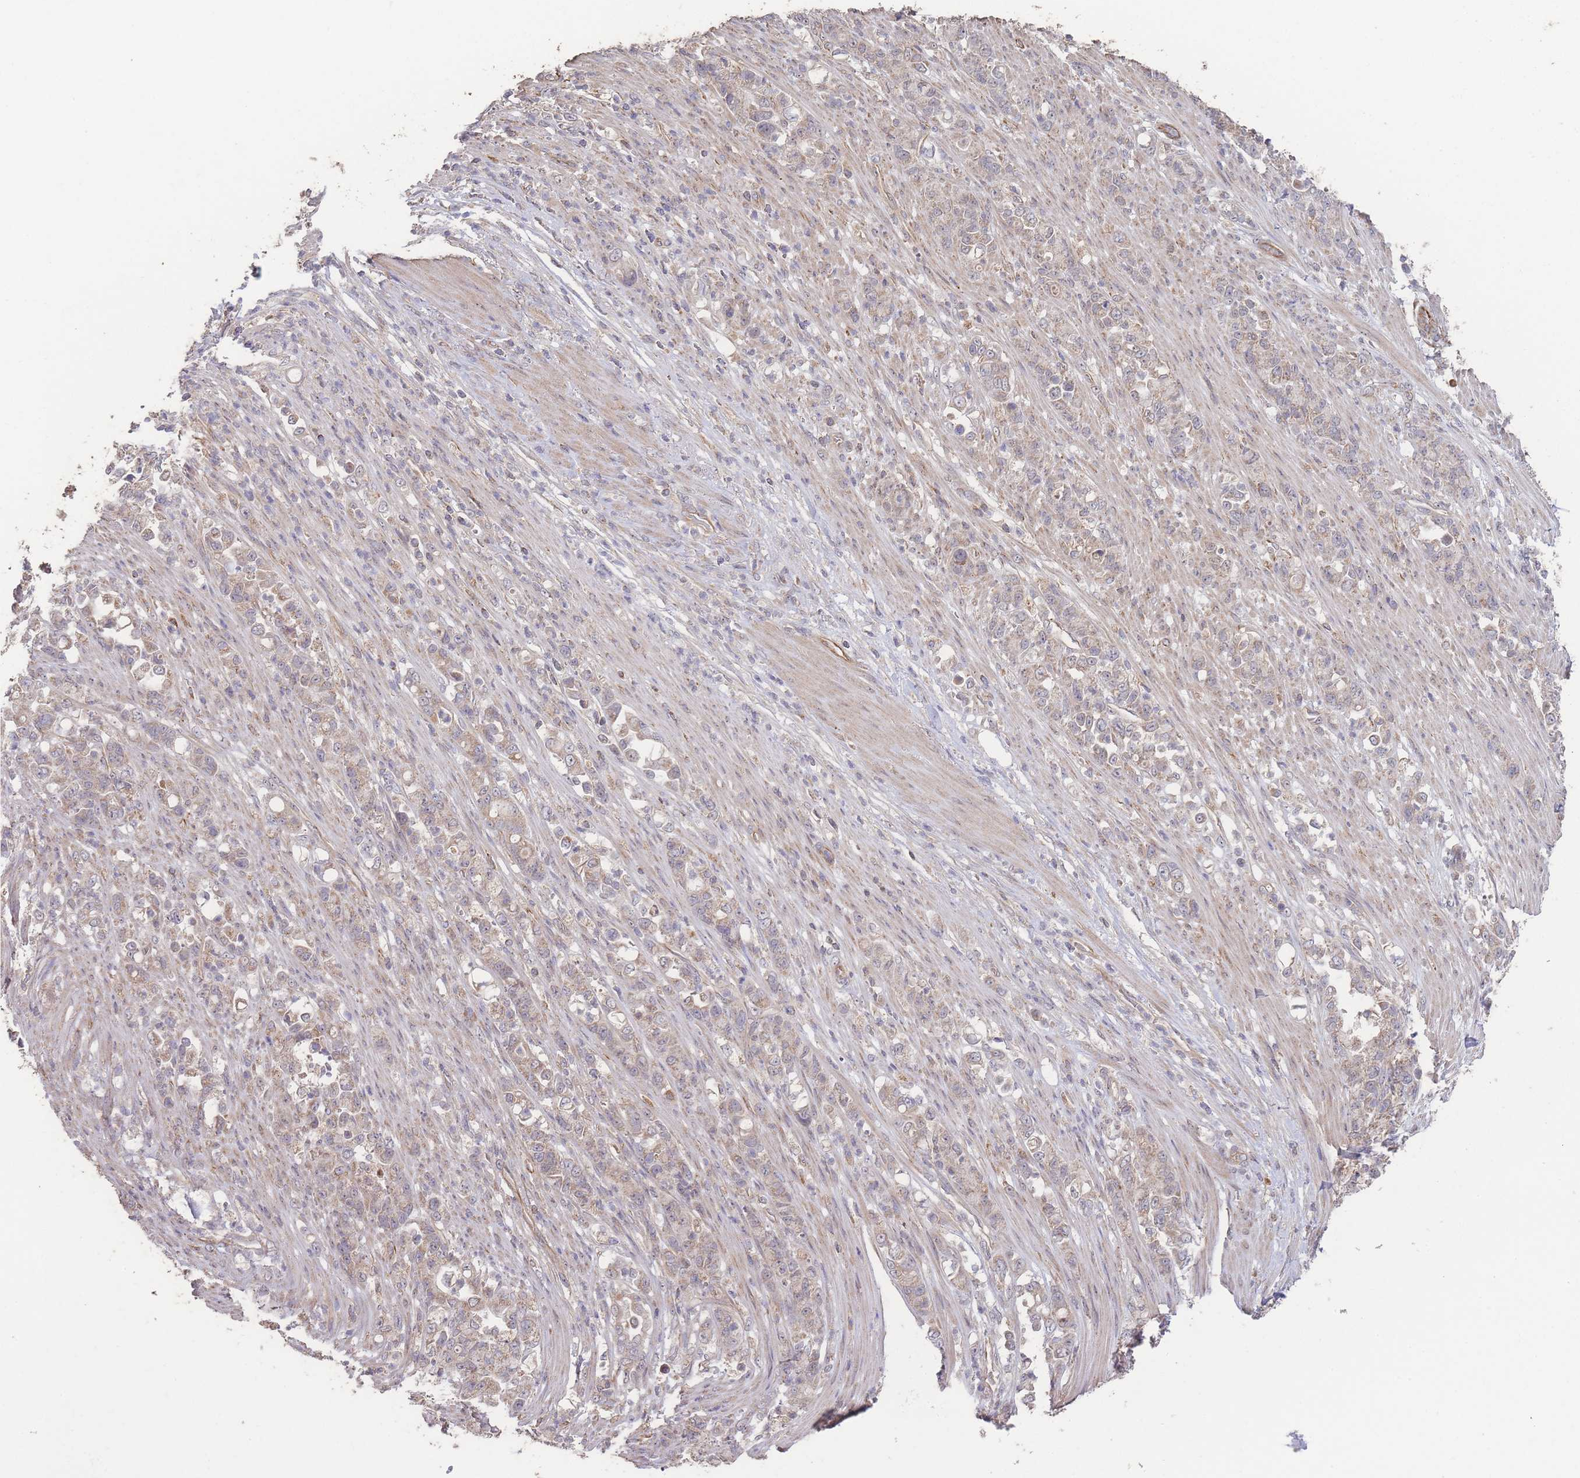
{"staining": {"intensity": "weak", "quantity": "25%-75%", "location": "cytoplasmic/membranous"}, "tissue": "stomach cancer", "cell_type": "Tumor cells", "image_type": "cancer", "snomed": [{"axis": "morphology", "description": "Normal tissue, NOS"}, {"axis": "morphology", "description": "Adenocarcinoma, NOS"}, {"axis": "topography", "description": "Stomach"}], "caption": "Immunohistochemistry (IHC) image of stomach cancer (adenocarcinoma) stained for a protein (brown), which displays low levels of weak cytoplasmic/membranous positivity in about 25%-75% of tumor cells.", "gene": "PXMP4", "patient": {"sex": "female", "age": 79}}